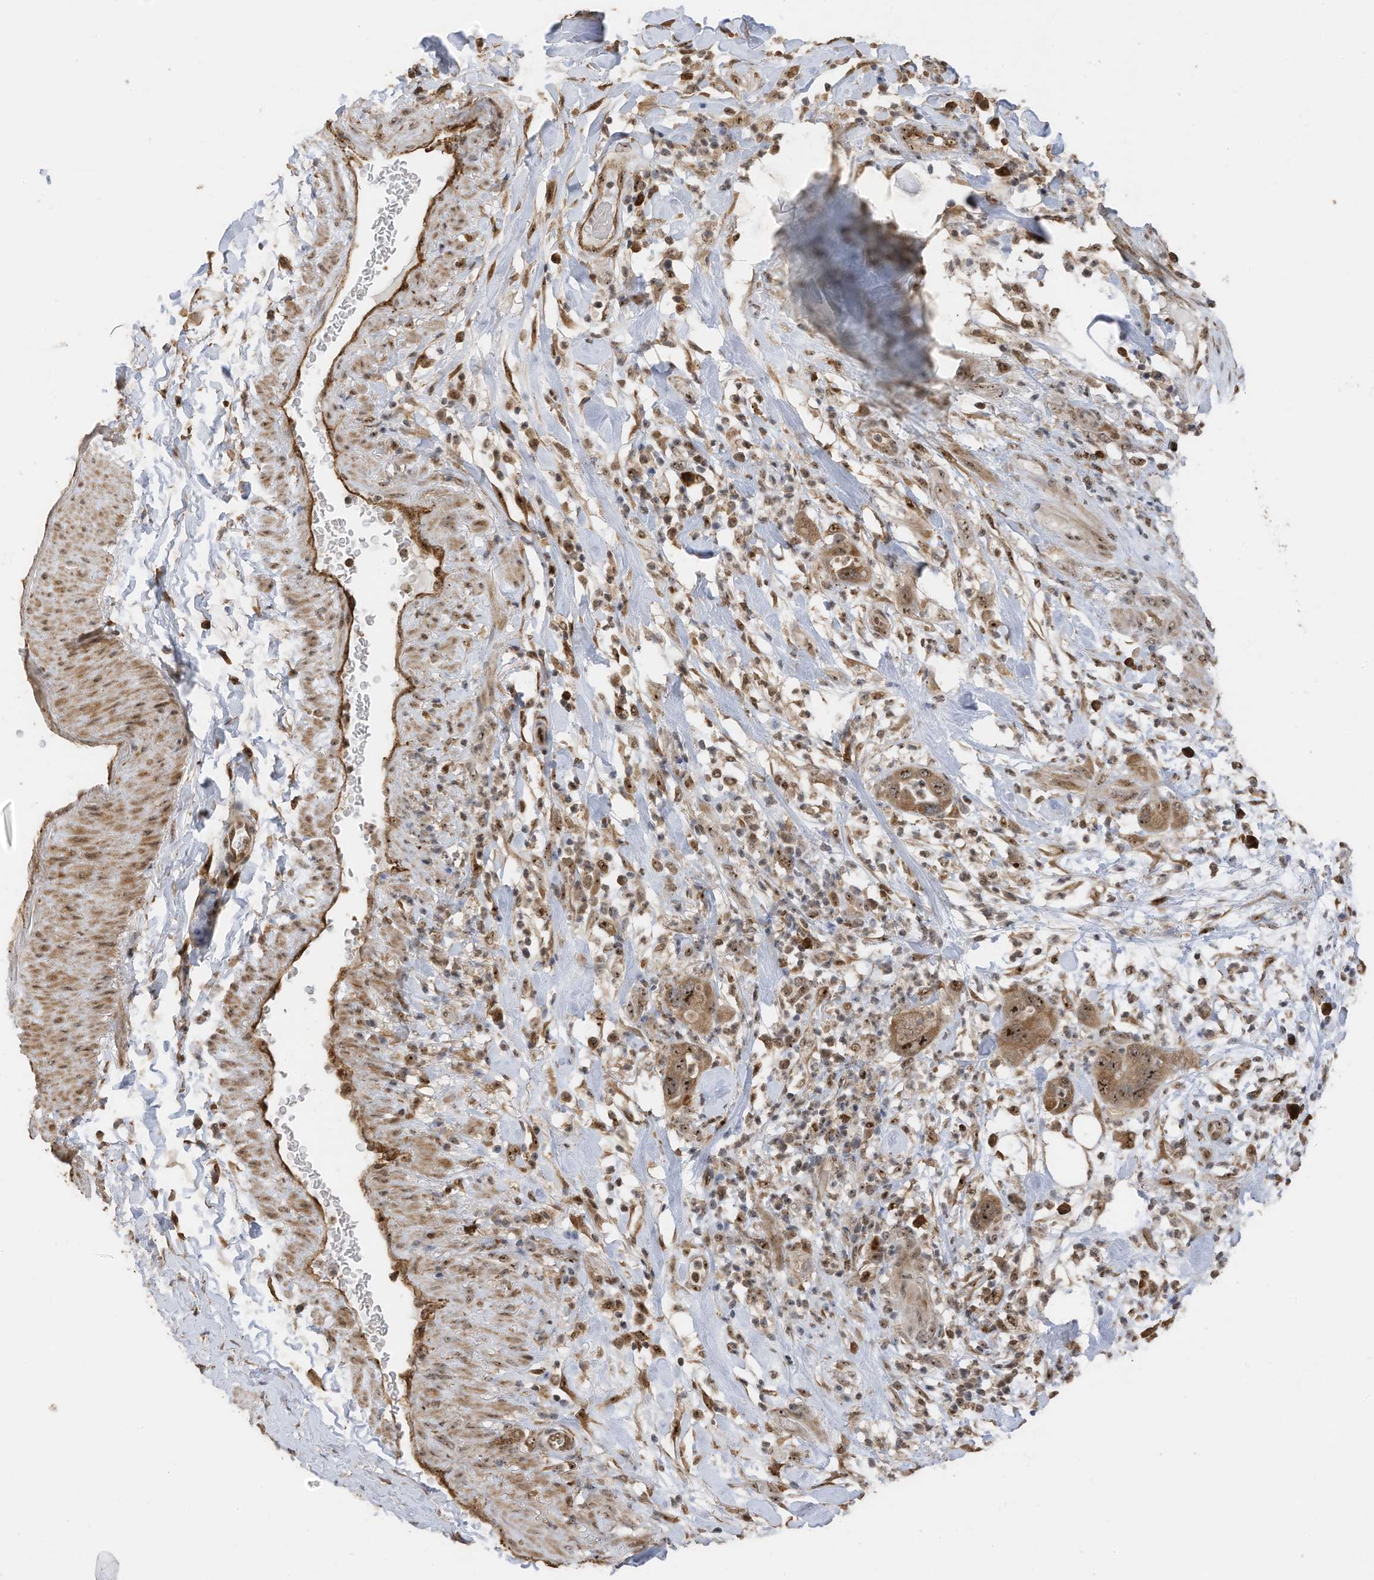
{"staining": {"intensity": "moderate", "quantity": ">75%", "location": "cytoplasmic/membranous,nuclear"}, "tissue": "pancreatic cancer", "cell_type": "Tumor cells", "image_type": "cancer", "snomed": [{"axis": "morphology", "description": "Adenocarcinoma, NOS"}, {"axis": "topography", "description": "Pancreas"}], "caption": "Immunohistochemical staining of pancreatic cancer reveals medium levels of moderate cytoplasmic/membranous and nuclear positivity in approximately >75% of tumor cells.", "gene": "ERLEC1", "patient": {"sex": "female", "age": 71}}